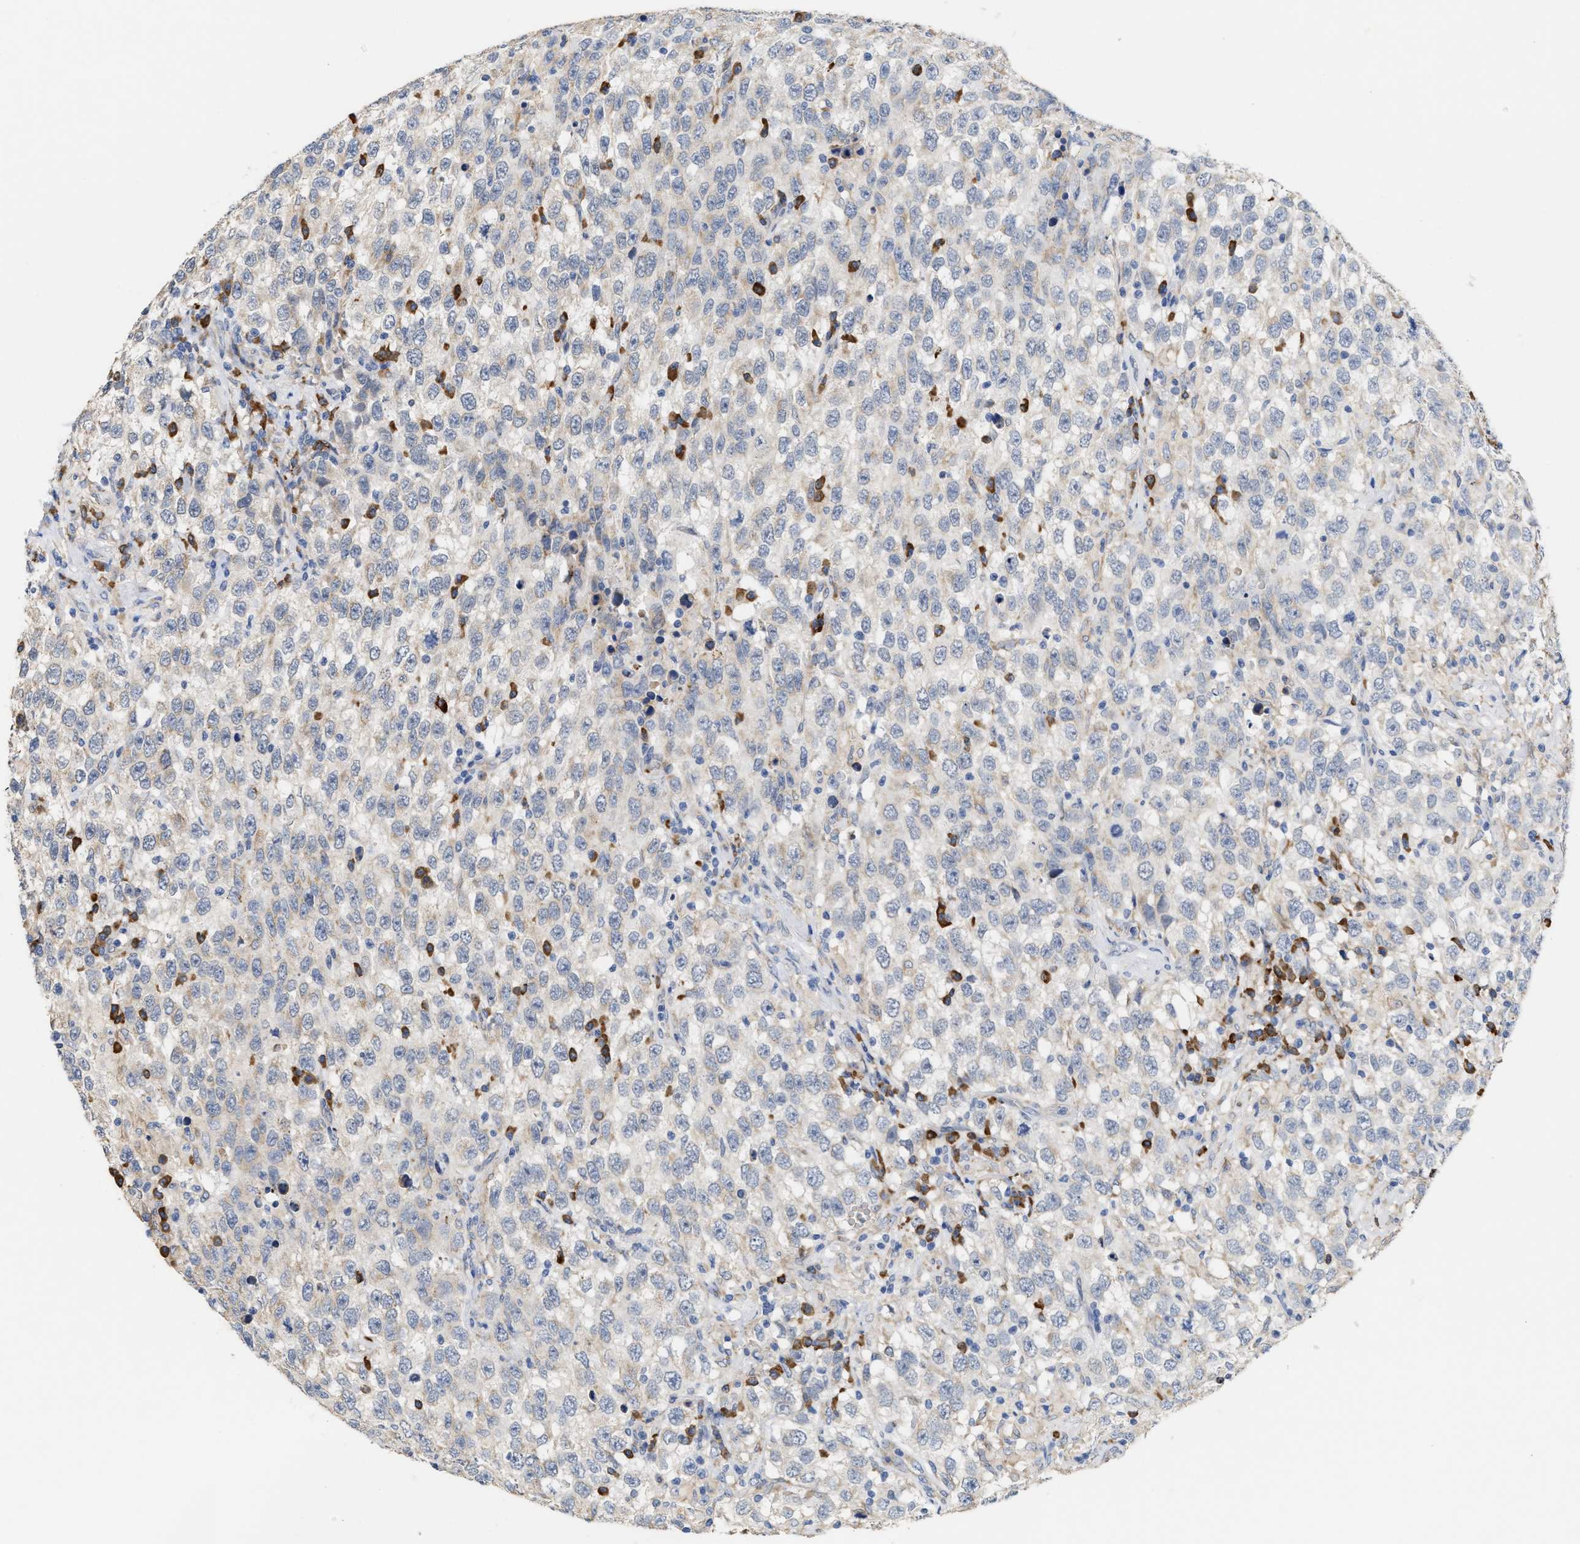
{"staining": {"intensity": "negative", "quantity": "none", "location": "none"}, "tissue": "testis cancer", "cell_type": "Tumor cells", "image_type": "cancer", "snomed": [{"axis": "morphology", "description": "Seminoma, NOS"}, {"axis": "topography", "description": "Testis"}], "caption": "Tumor cells are negative for protein expression in human testis cancer (seminoma). (Stains: DAB (3,3'-diaminobenzidine) immunohistochemistry (IHC) with hematoxylin counter stain, Microscopy: brightfield microscopy at high magnification).", "gene": "RYR2", "patient": {"sex": "male", "age": 41}}